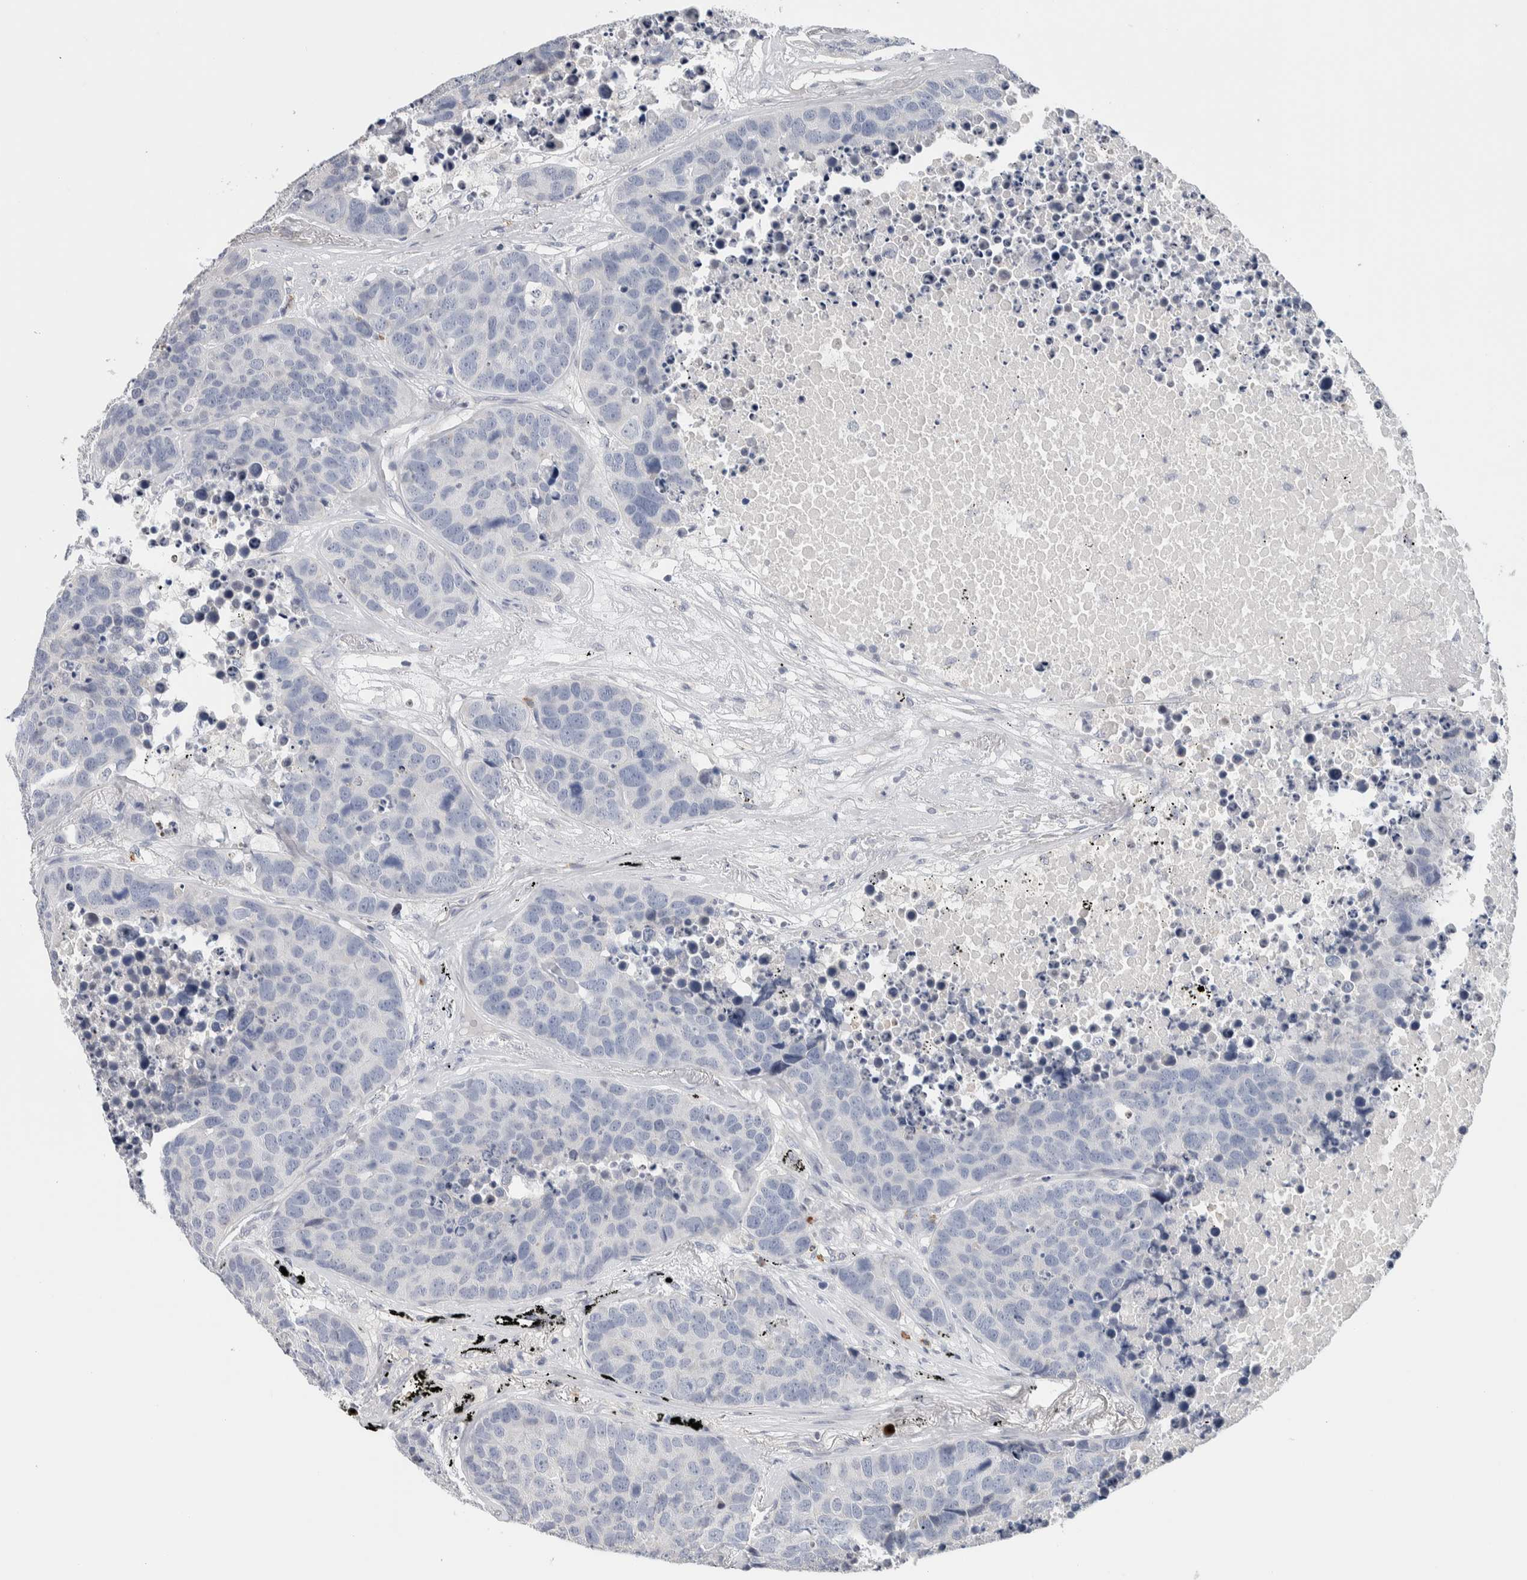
{"staining": {"intensity": "negative", "quantity": "none", "location": "none"}, "tissue": "carcinoid", "cell_type": "Tumor cells", "image_type": "cancer", "snomed": [{"axis": "morphology", "description": "Carcinoid, malignant, NOS"}, {"axis": "topography", "description": "Lung"}], "caption": "The immunohistochemistry image has no significant expression in tumor cells of carcinoid tissue.", "gene": "SCN2A", "patient": {"sex": "male", "age": 60}}